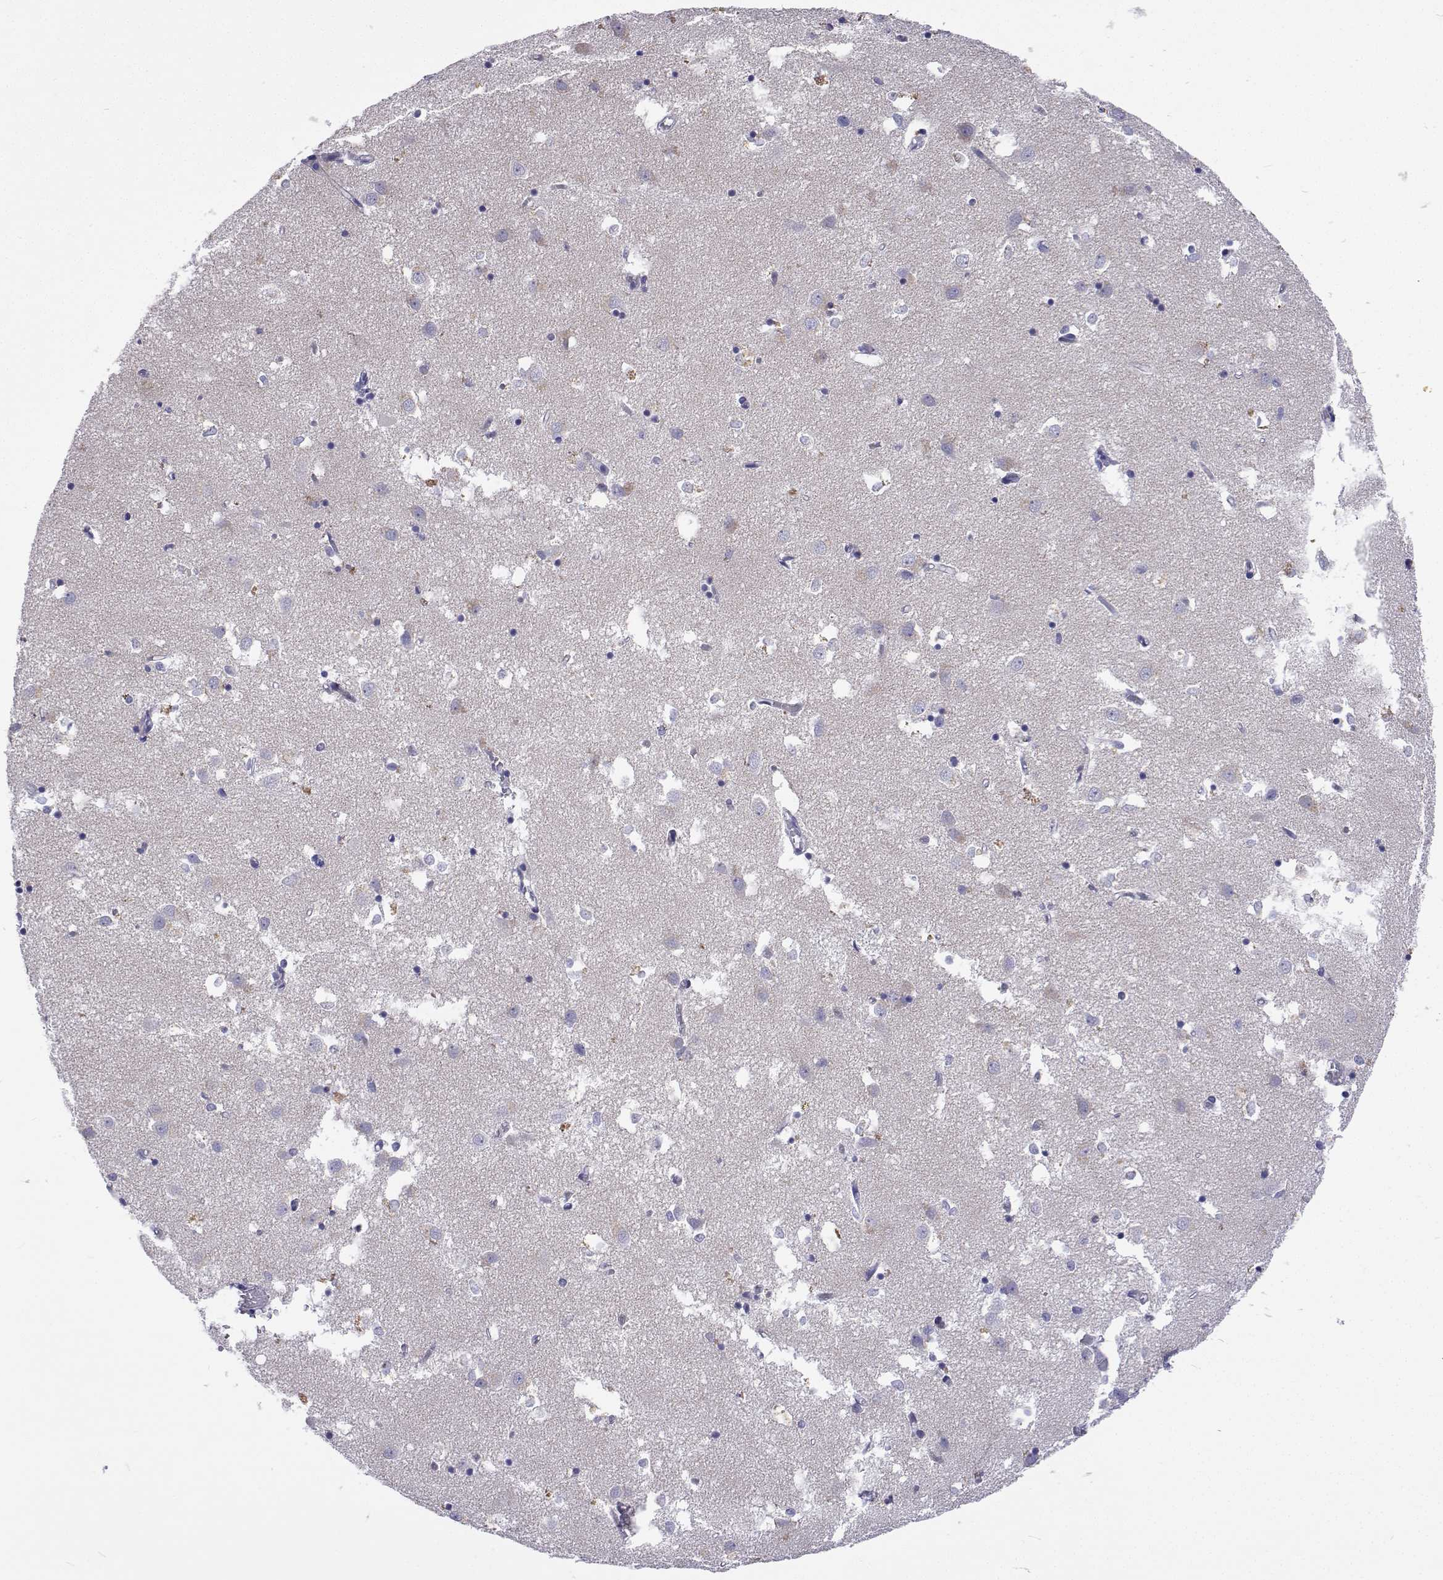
{"staining": {"intensity": "negative", "quantity": "none", "location": "none"}, "tissue": "caudate", "cell_type": "Glial cells", "image_type": "normal", "snomed": [{"axis": "morphology", "description": "Normal tissue, NOS"}, {"axis": "topography", "description": "Lateral ventricle wall"}], "caption": "The image demonstrates no significant positivity in glial cells of caudate.", "gene": "UMODL1", "patient": {"sex": "male", "age": 70}}